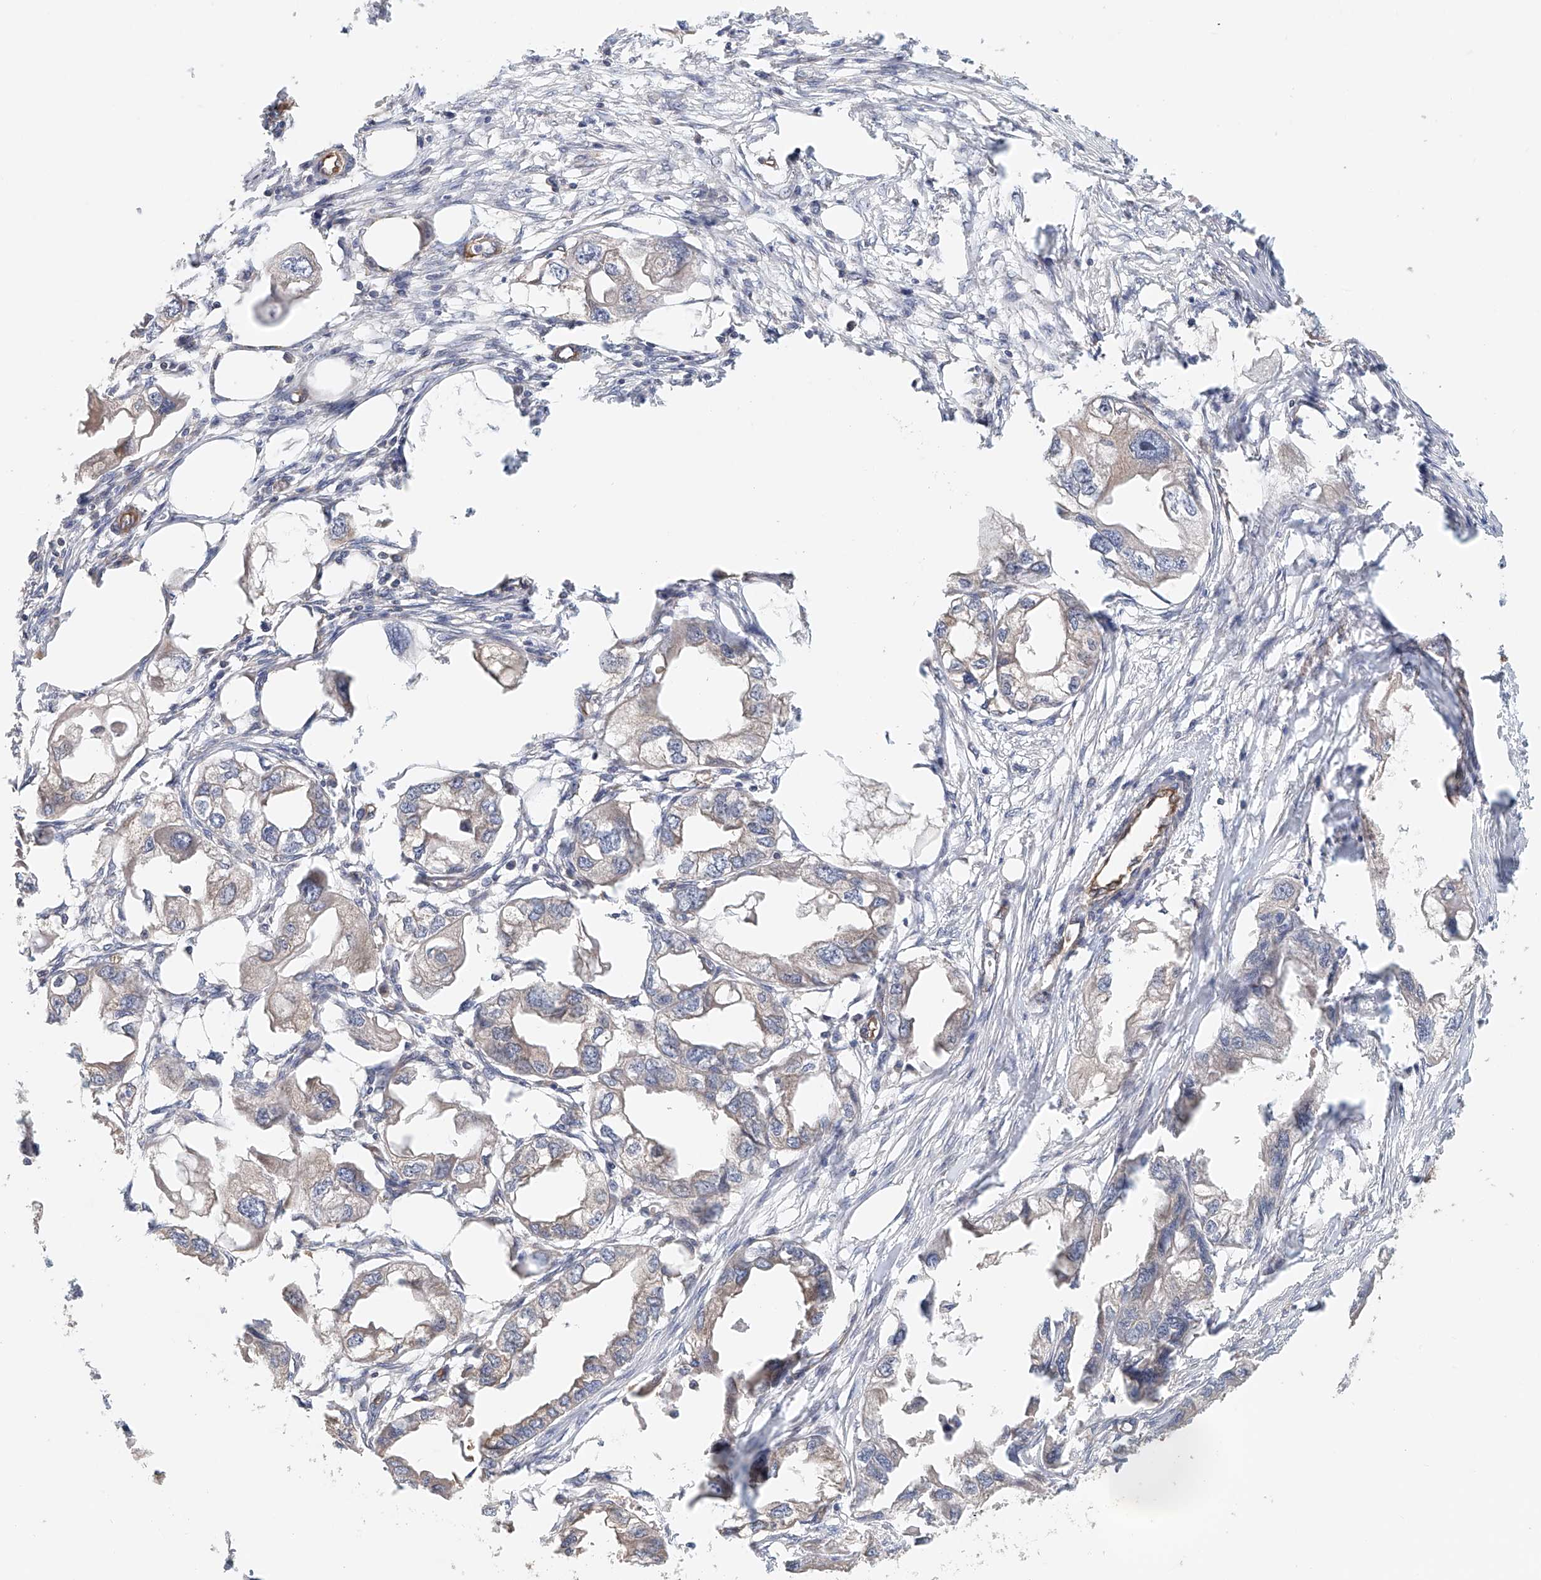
{"staining": {"intensity": "negative", "quantity": "none", "location": "none"}, "tissue": "endometrial cancer", "cell_type": "Tumor cells", "image_type": "cancer", "snomed": [{"axis": "morphology", "description": "Adenocarcinoma, NOS"}, {"axis": "morphology", "description": "Adenocarcinoma, metastatic, NOS"}, {"axis": "topography", "description": "Adipose tissue"}, {"axis": "topography", "description": "Endometrium"}], "caption": "A high-resolution histopathology image shows immunohistochemistry staining of endometrial cancer, which displays no significant positivity in tumor cells. The staining is performed using DAB (3,3'-diaminobenzidine) brown chromogen with nuclei counter-stained in using hematoxylin.", "gene": "FRYL", "patient": {"sex": "female", "age": 67}}